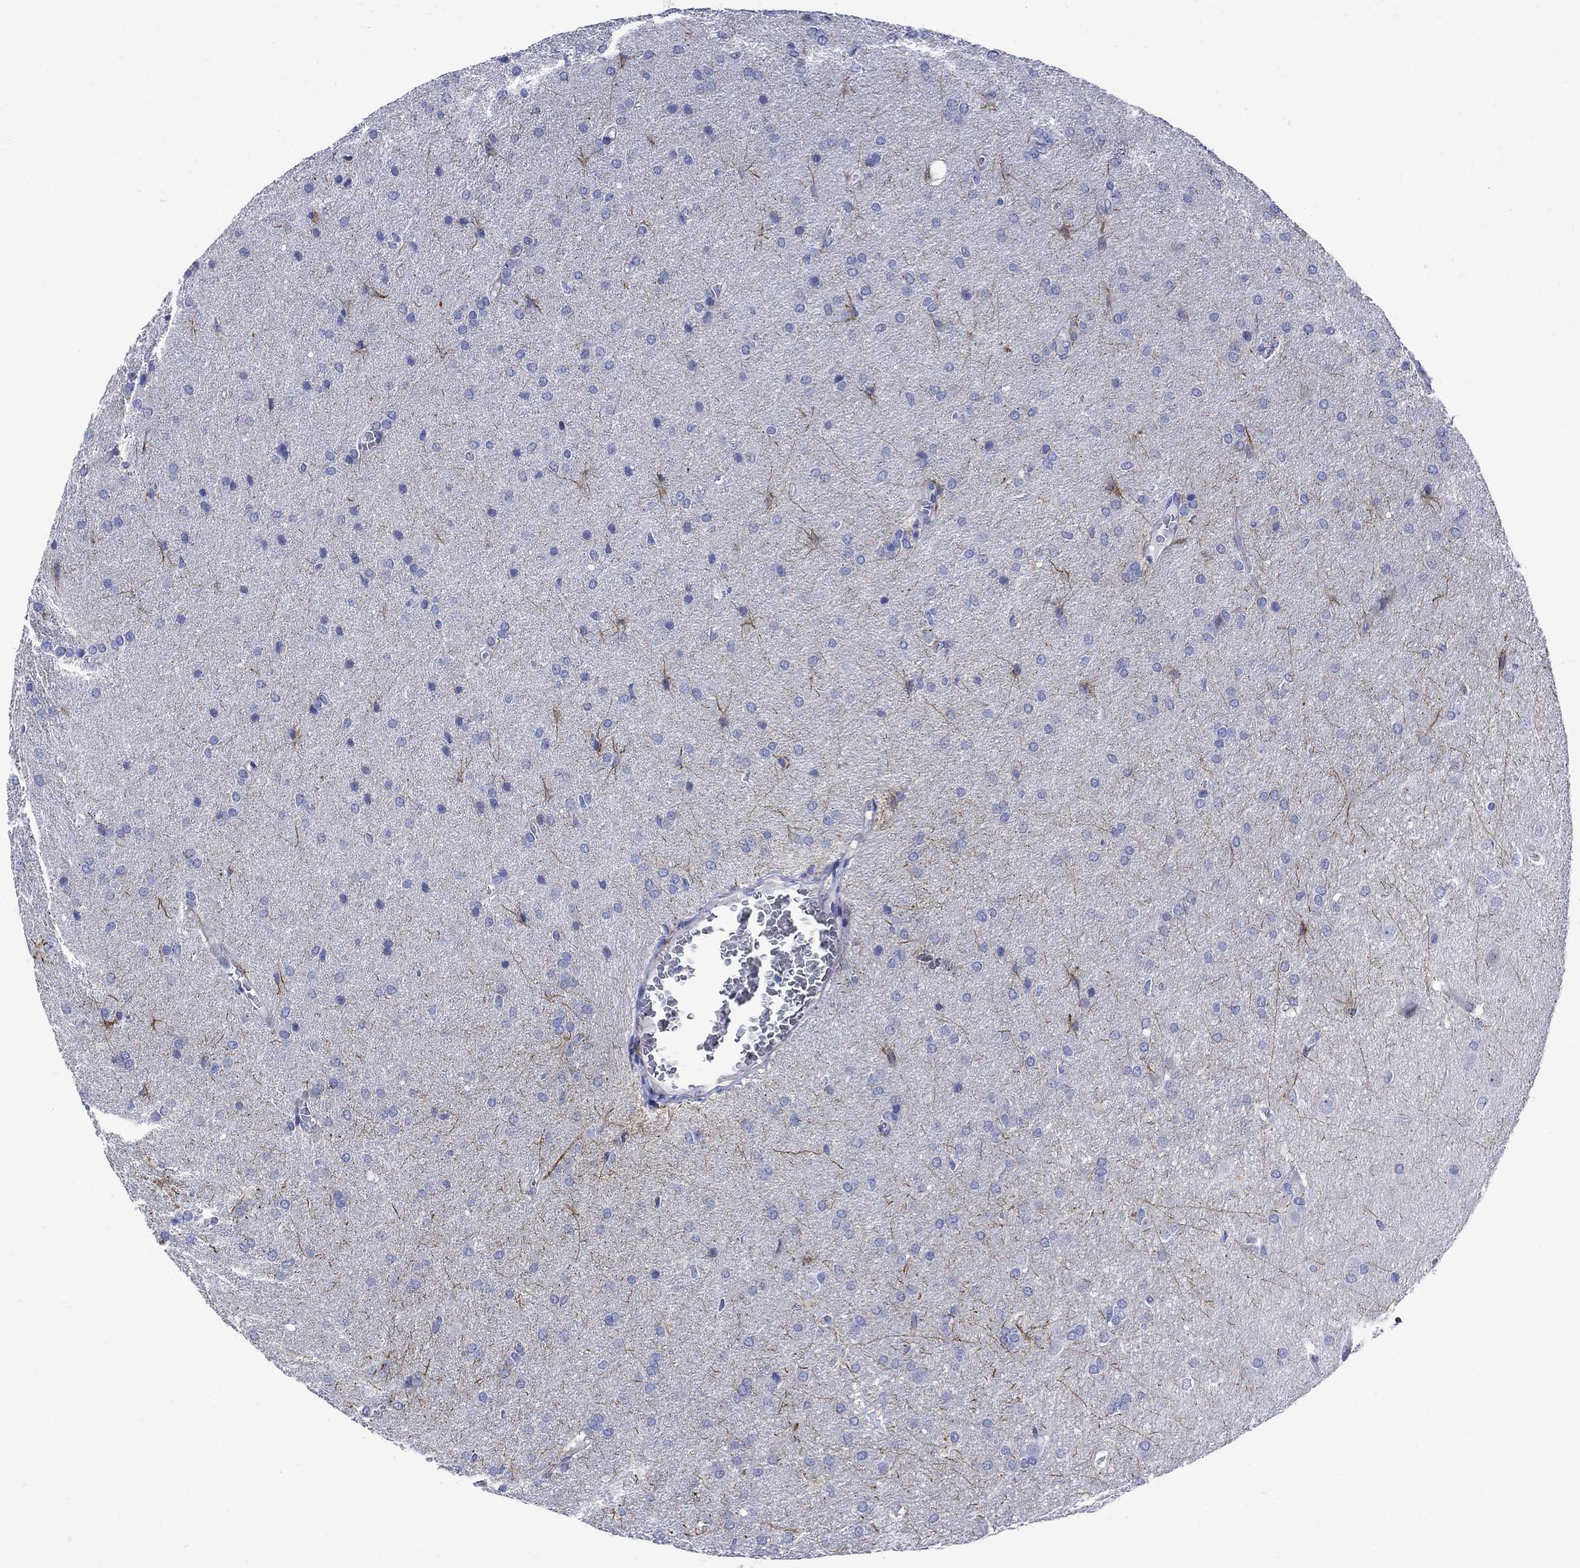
{"staining": {"intensity": "negative", "quantity": "none", "location": "none"}, "tissue": "glioma", "cell_type": "Tumor cells", "image_type": "cancer", "snomed": [{"axis": "morphology", "description": "Glioma, malignant, Low grade"}, {"axis": "topography", "description": "Brain"}], "caption": "Malignant glioma (low-grade) was stained to show a protein in brown. There is no significant expression in tumor cells.", "gene": "PARVB", "patient": {"sex": "female", "age": 32}}